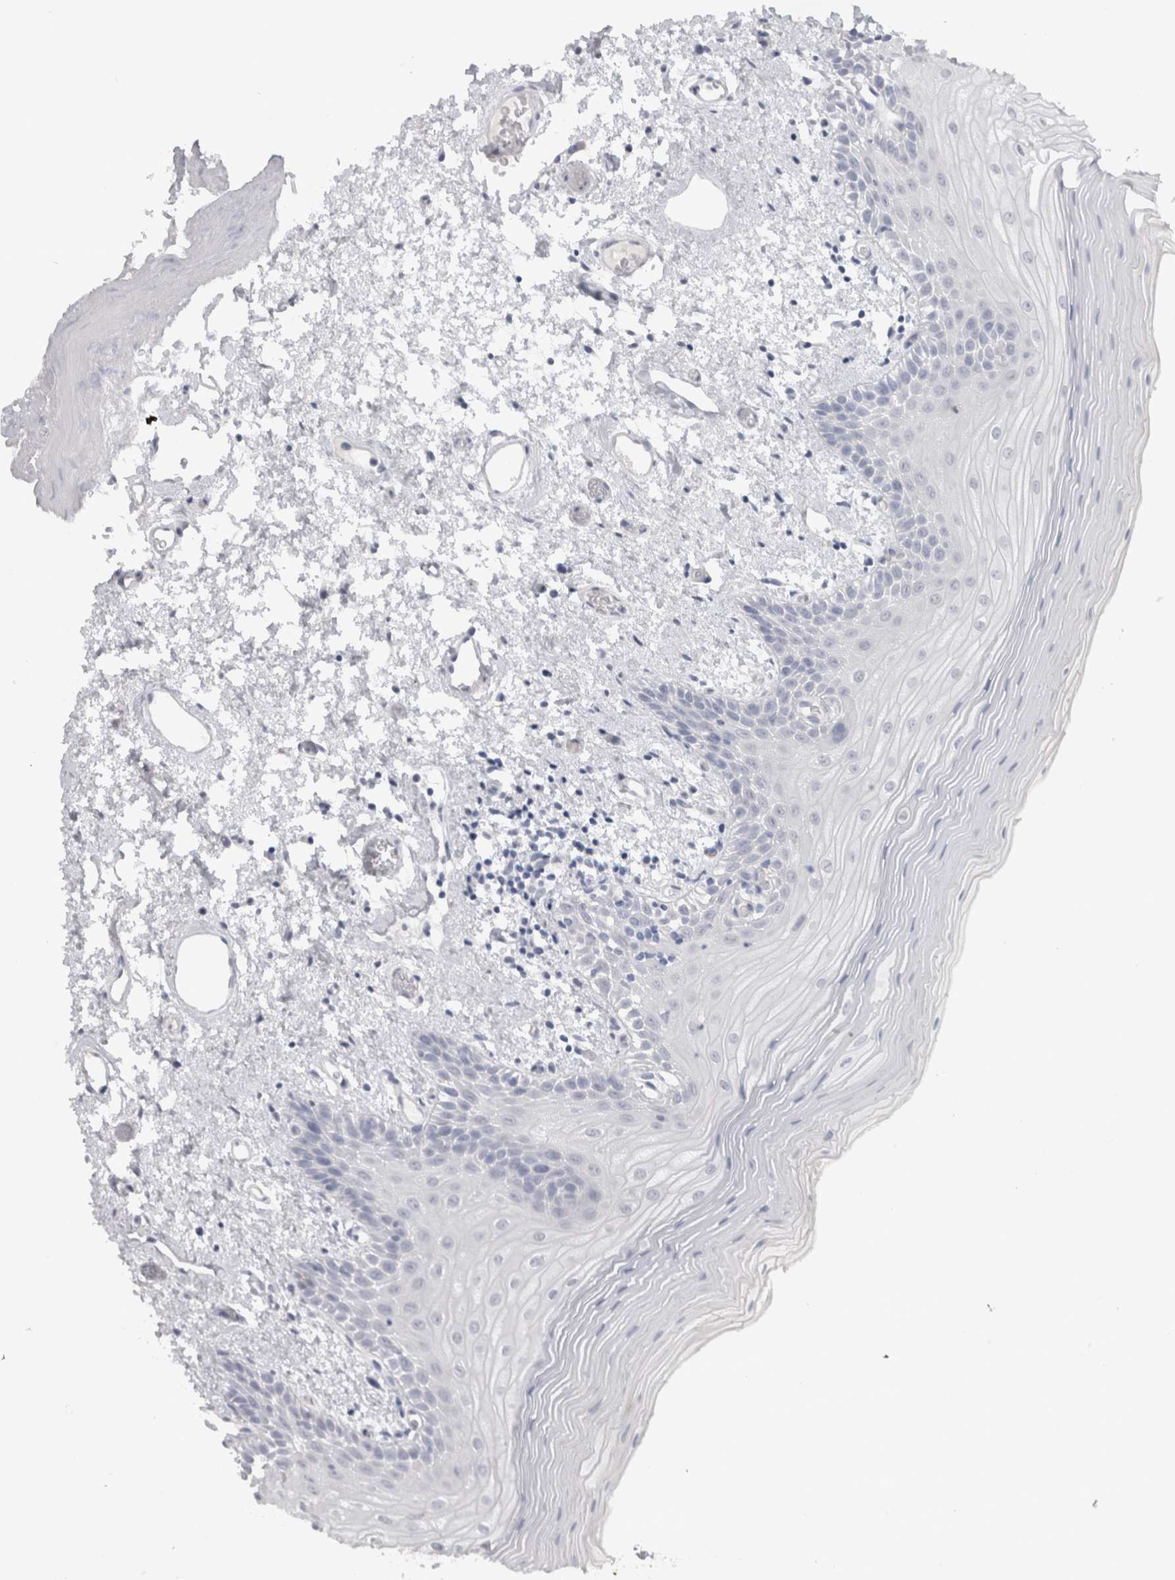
{"staining": {"intensity": "negative", "quantity": "none", "location": "none"}, "tissue": "oral mucosa", "cell_type": "Squamous epithelial cells", "image_type": "normal", "snomed": [{"axis": "morphology", "description": "Normal tissue, NOS"}, {"axis": "topography", "description": "Oral tissue"}], "caption": "A high-resolution photomicrograph shows IHC staining of normal oral mucosa, which exhibits no significant staining in squamous epithelial cells.", "gene": "CDH17", "patient": {"sex": "male", "age": 52}}